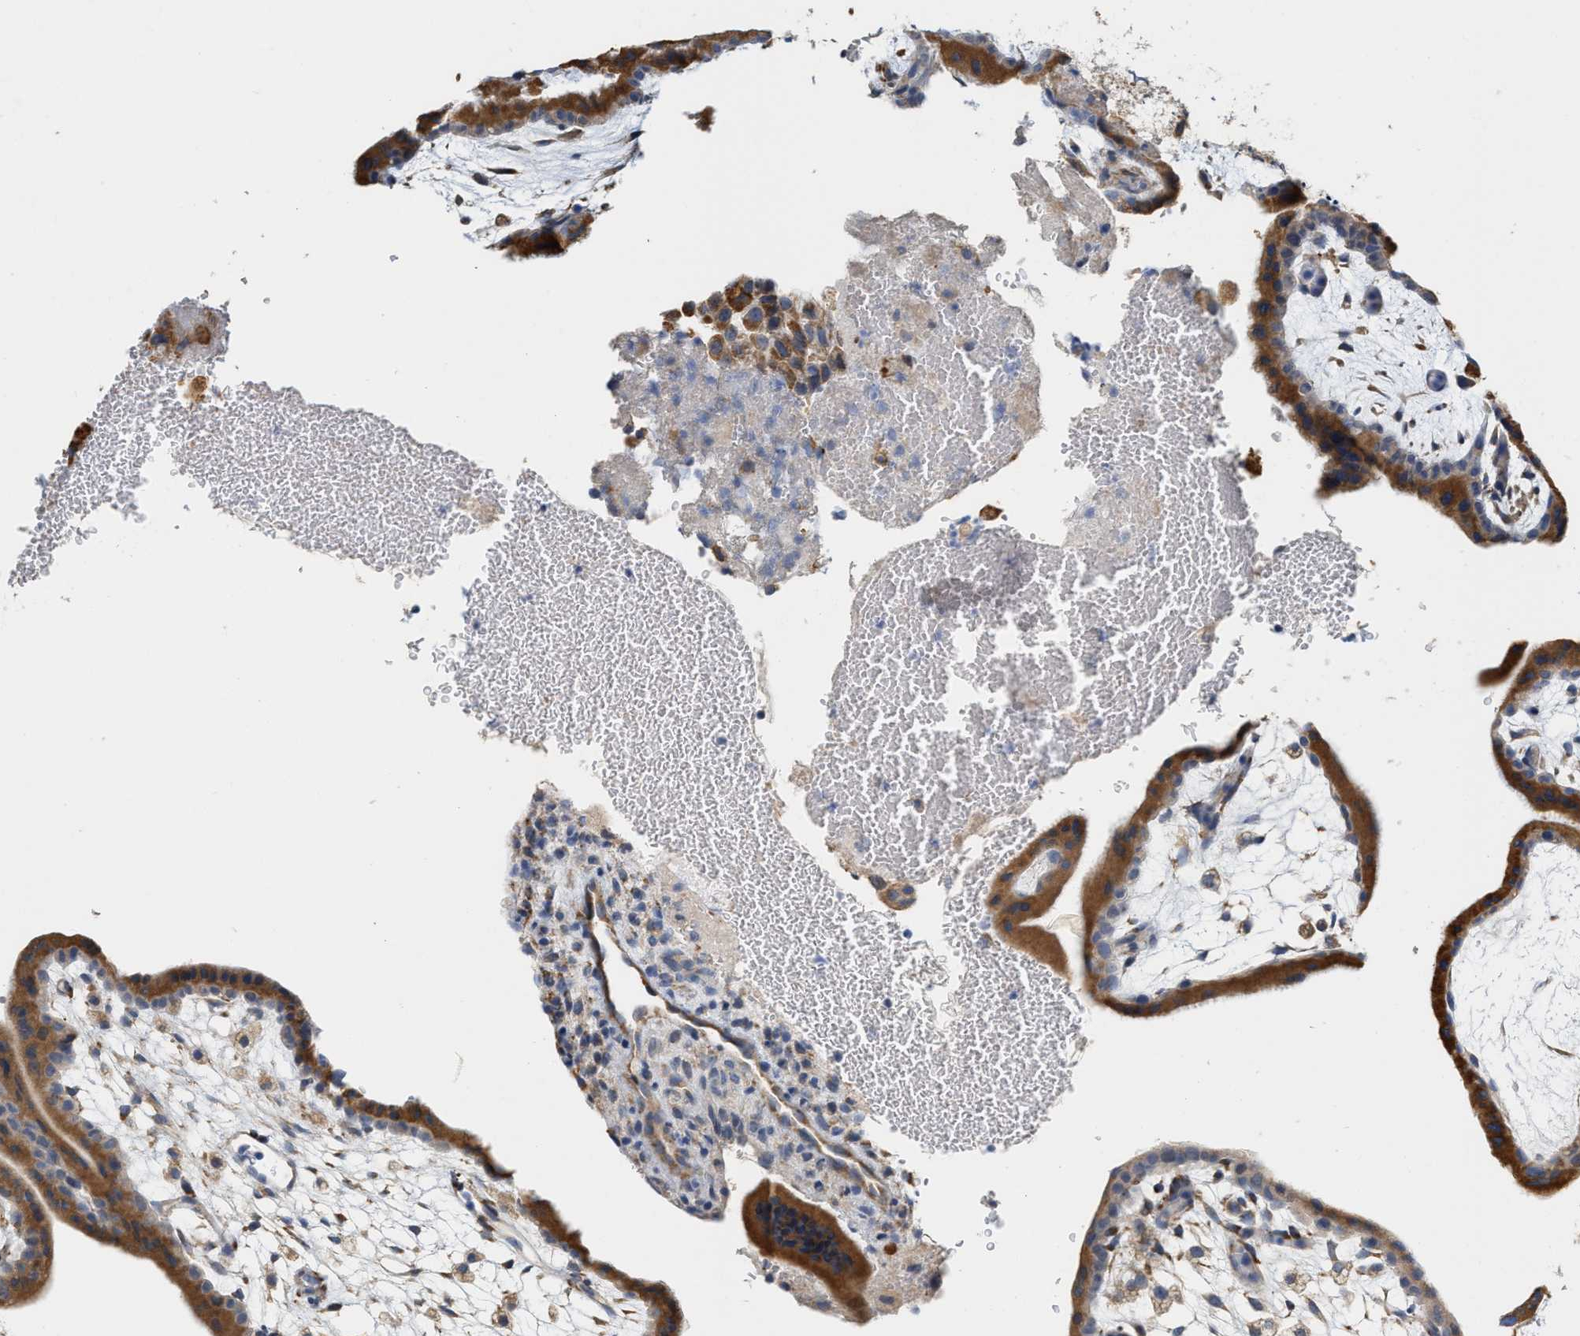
{"staining": {"intensity": "moderate", "quantity": ">75%", "location": "cytoplasmic/membranous"}, "tissue": "placenta", "cell_type": "Trophoblastic cells", "image_type": "normal", "snomed": [{"axis": "morphology", "description": "Normal tissue, NOS"}, {"axis": "topography", "description": "Placenta"}], "caption": "Protein analysis of benign placenta demonstrates moderate cytoplasmic/membranous expression in approximately >75% of trophoblastic cells.", "gene": "RYR2", "patient": {"sex": "female", "age": 35}}